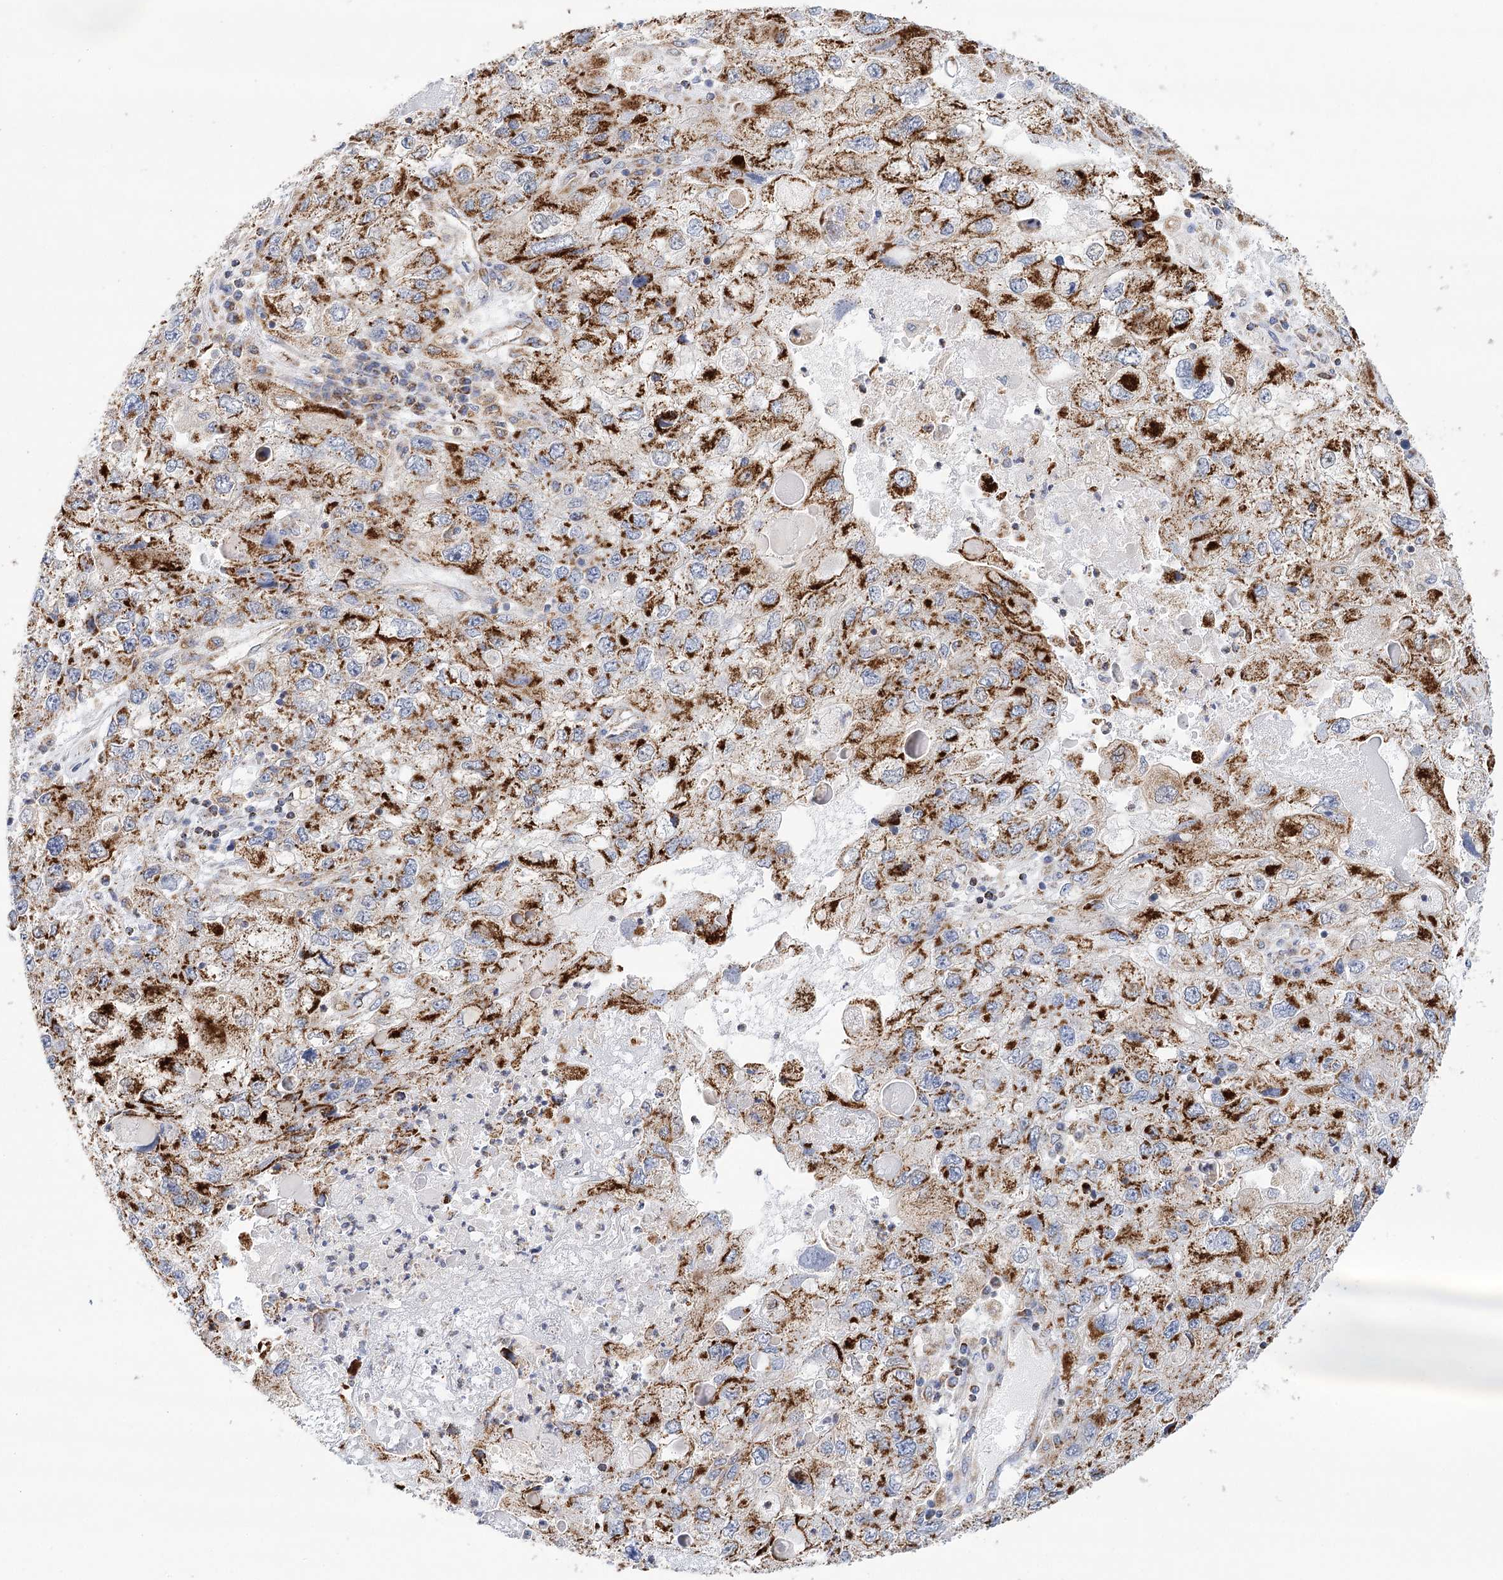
{"staining": {"intensity": "strong", "quantity": ">75%", "location": "cytoplasmic/membranous"}, "tissue": "endometrial cancer", "cell_type": "Tumor cells", "image_type": "cancer", "snomed": [{"axis": "morphology", "description": "Adenocarcinoma, NOS"}, {"axis": "topography", "description": "Endometrium"}], "caption": "This micrograph exhibits endometrial adenocarcinoma stained with immunohistochemistry to label a protein in brown. The cytoplasmic/membranous of tumor cells show strong positivity for the protein. Nuclei are counter-stained blue.", "gene": "LSS", "patient": {"sex": "female", "age": 49}}